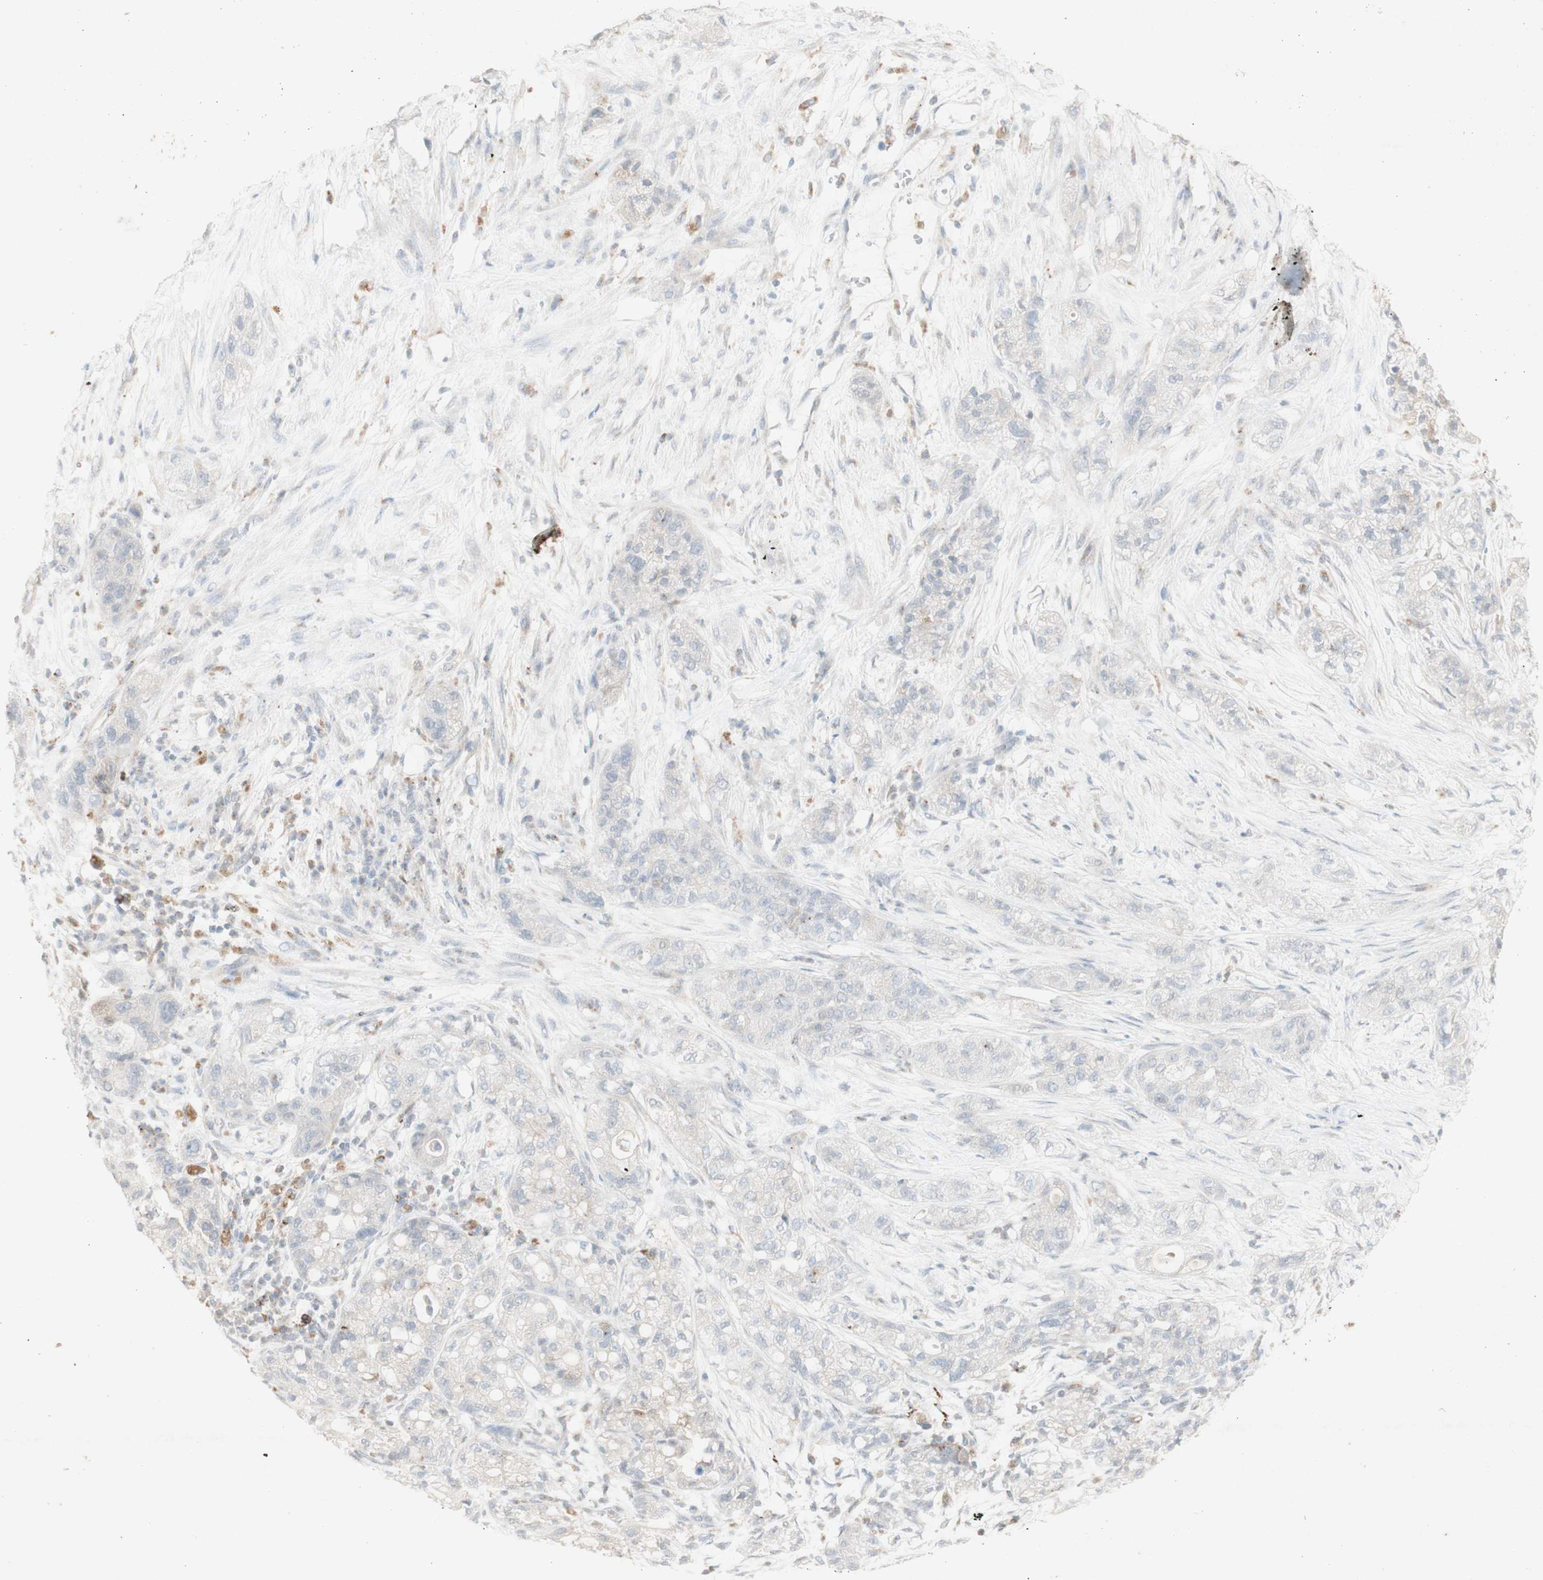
{"staining": {"intensity": "negative", "quantity": "none", "location": "none"}, "tissue": "pancreatic cancer", "cell_type": "Tumor cells", "image_type": "cancer", "snomed": [{"axis": "morphology", "description": "Adenocarcinoma, NOS"}, {"axis": "topography", "description": "Pancreas"}], "caption": "Pancreatic cancer was stained to show a protein in brown. There is no significant expression in tumor cells.", "gene": "ATP6V1B1", "patient": {"sex": "female", "age": 78}}